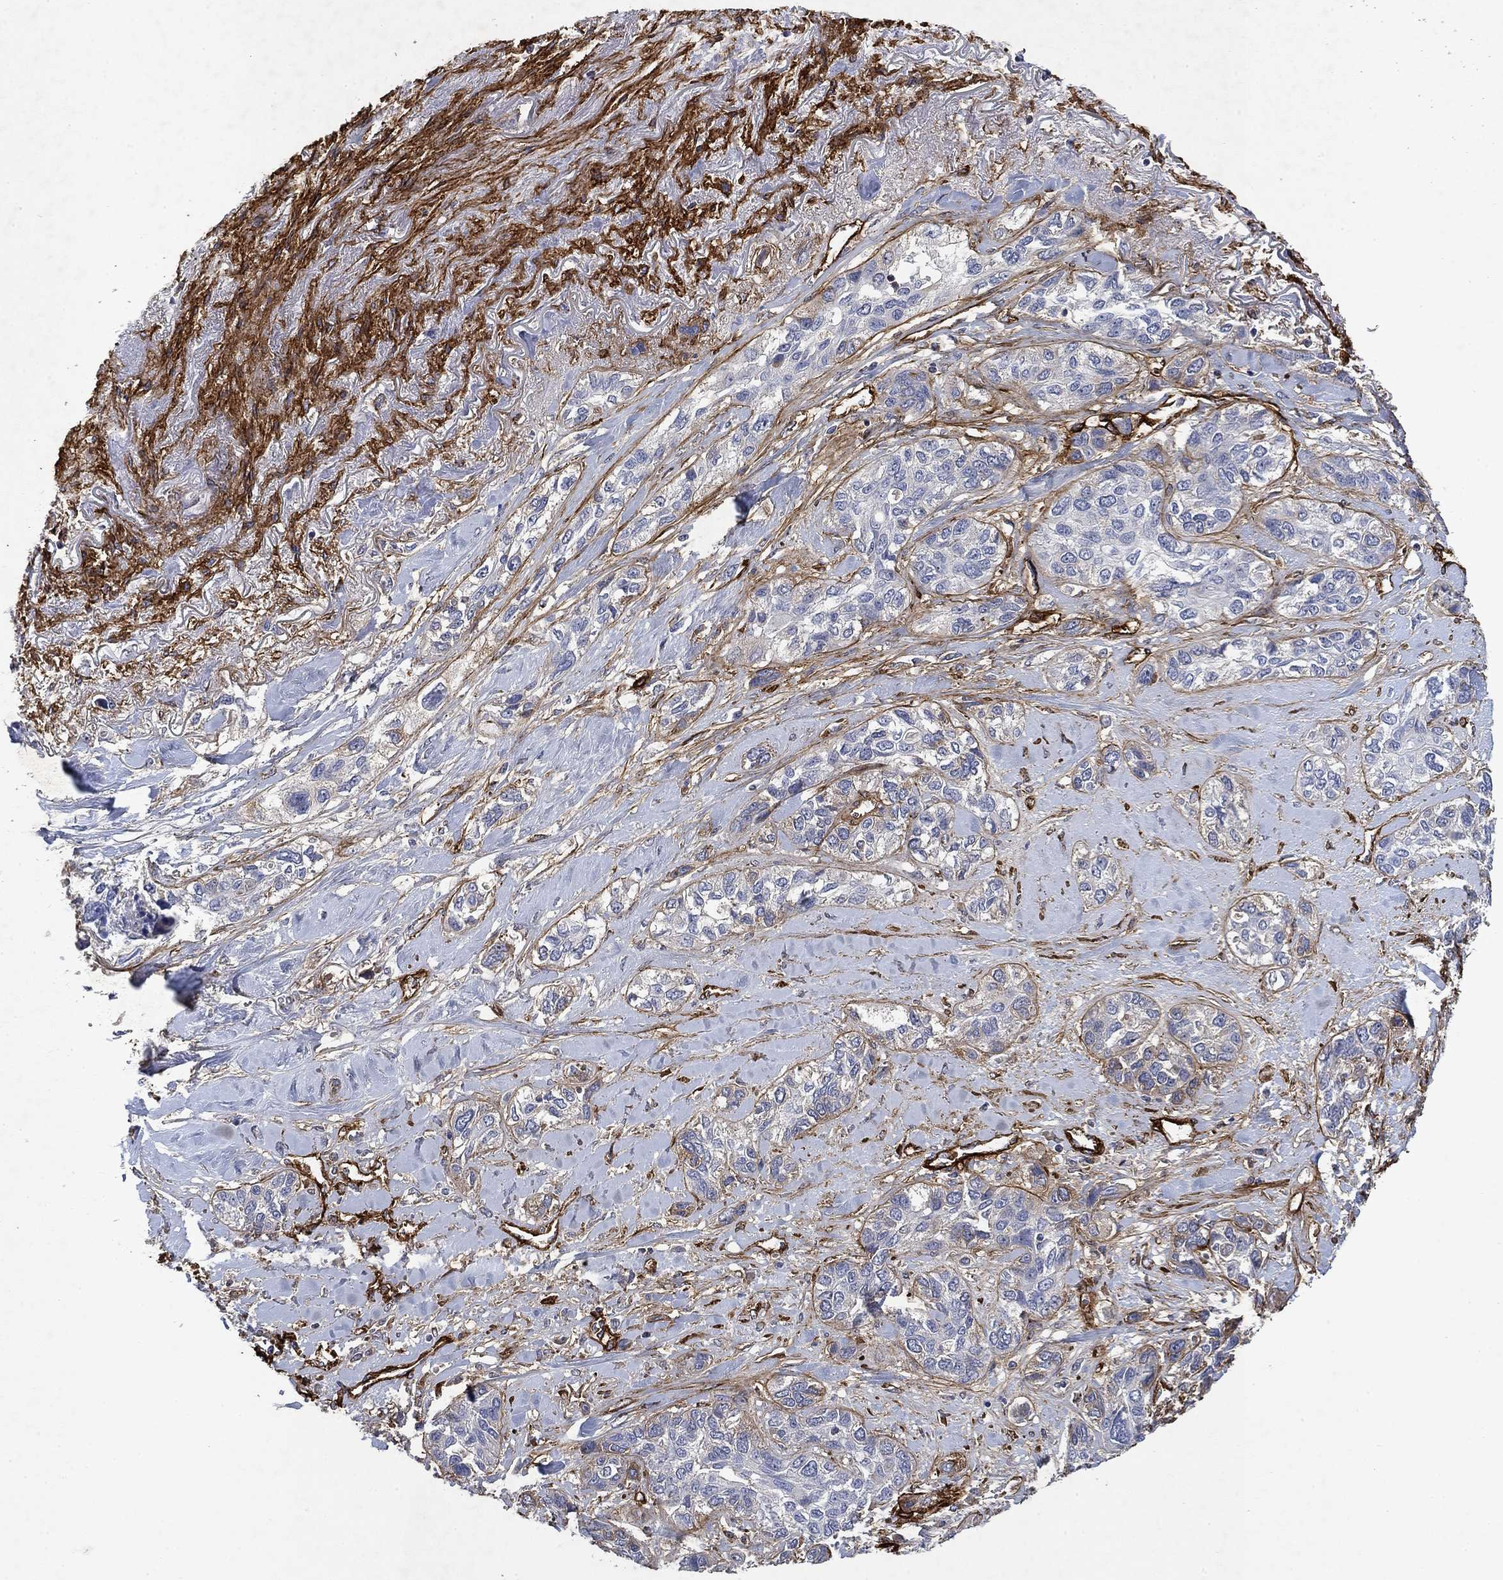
{"staining": {"intensity": "negative", "quantity": "none", "location": "none"}, "tissue": "lung cancer", "cell_type": "Tumor cells", "image_type": "cancer", "snomed": [{"axis": "morphology", "description": "Squamous cell carcinoma, NOS"}, {"axis": "topography", "description": "Lung"}], "caption": "Lung cancer (squamous cell carcinoma) stained for a protein using IHC exhibits no expression tumor cells.", "gene": "COL4A2", "patient": {"sex": "female", "age": 70}}